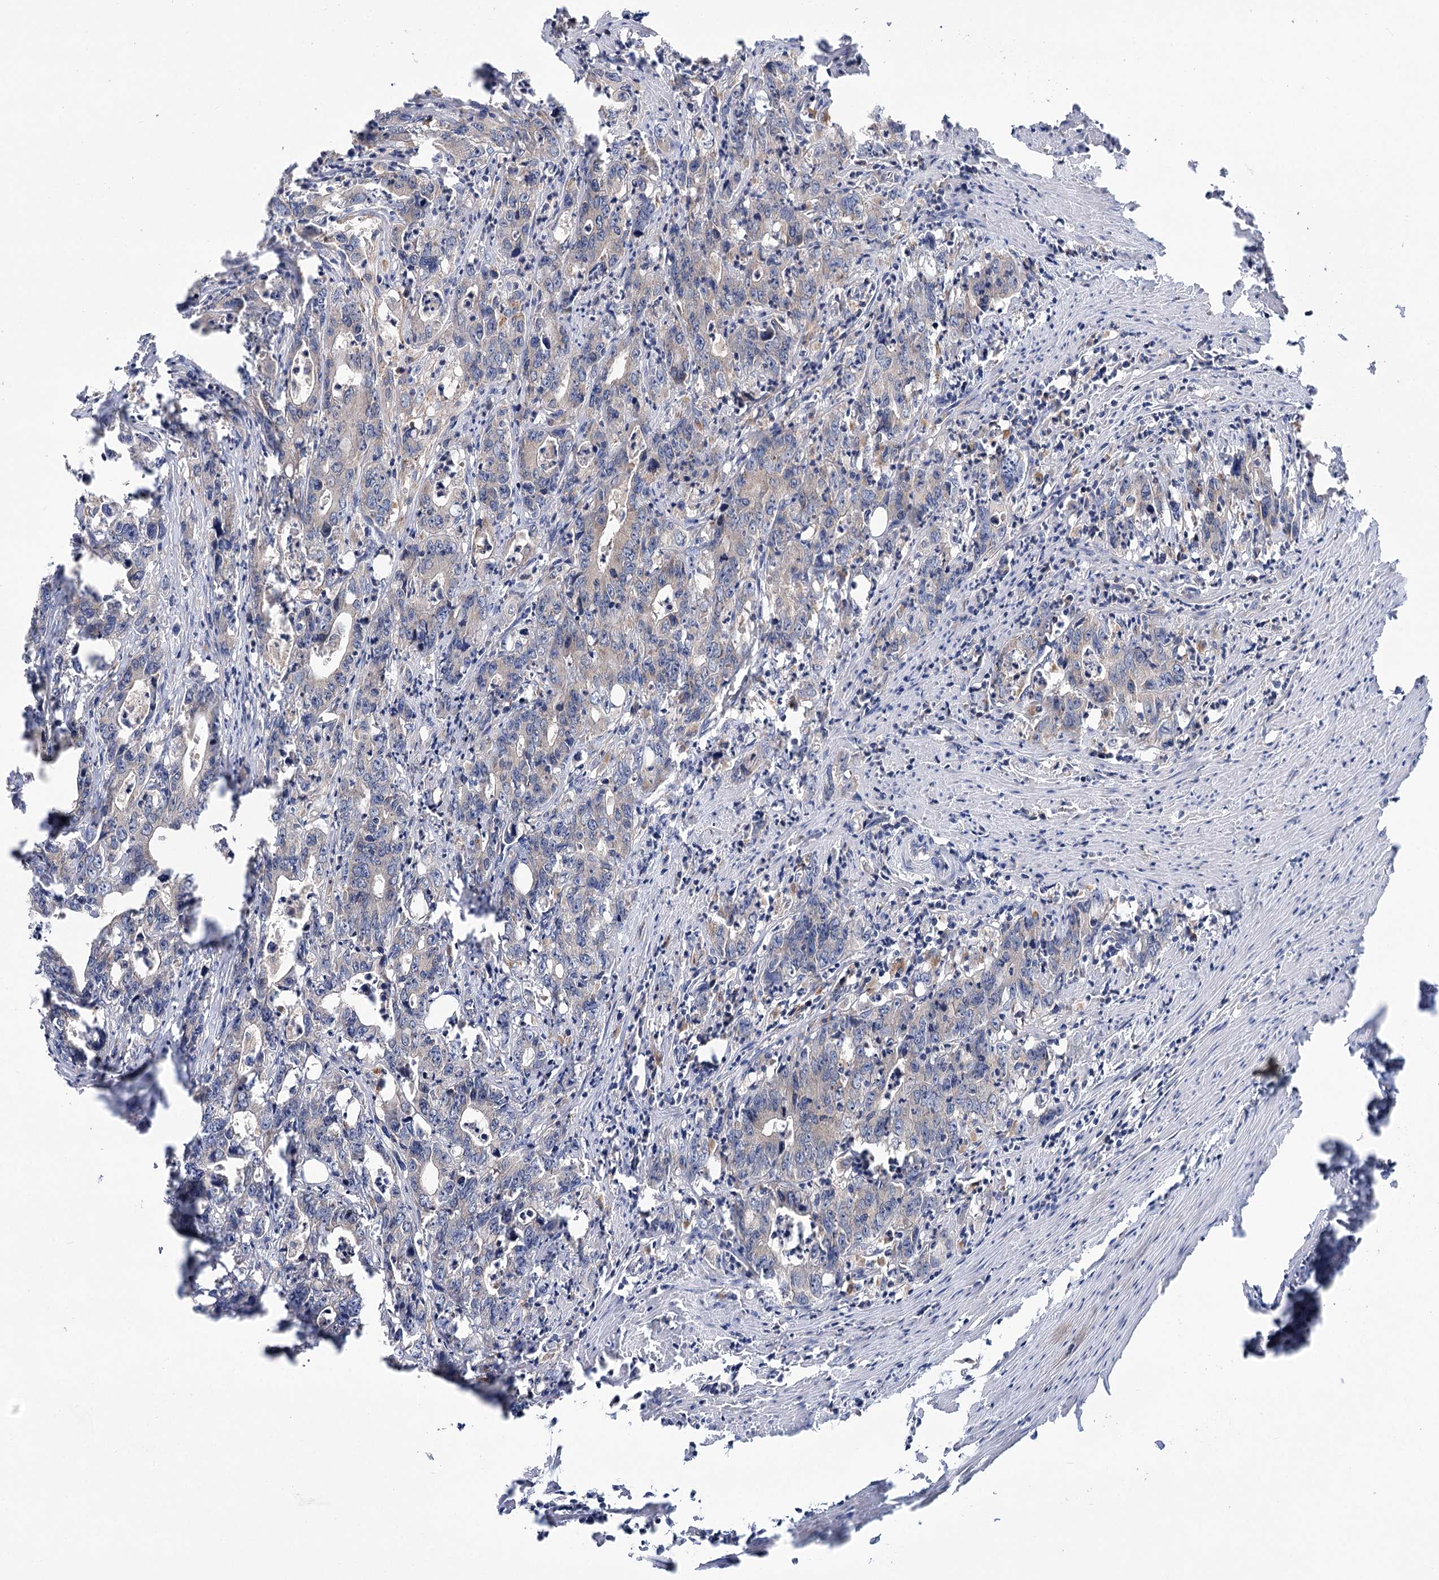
{"staining": {"intensity": "negative", "quantity": "none", "location": "none"}, "tissue": "colorectal cancer", "cell_type": "Tumor cells", "image_type": "cancer", "snomed": [{"axis": "morphology", "description": "Adenocarcinoma, NOS"}, {"axis": "topography", "description": "Colon"}], "caption": "IHC of human colorectal cancer (adenocarcinoma) shows no positivity in tumor cells.", "gene": "VPS37B", "patient": {"sex": "female", "age": 75}}